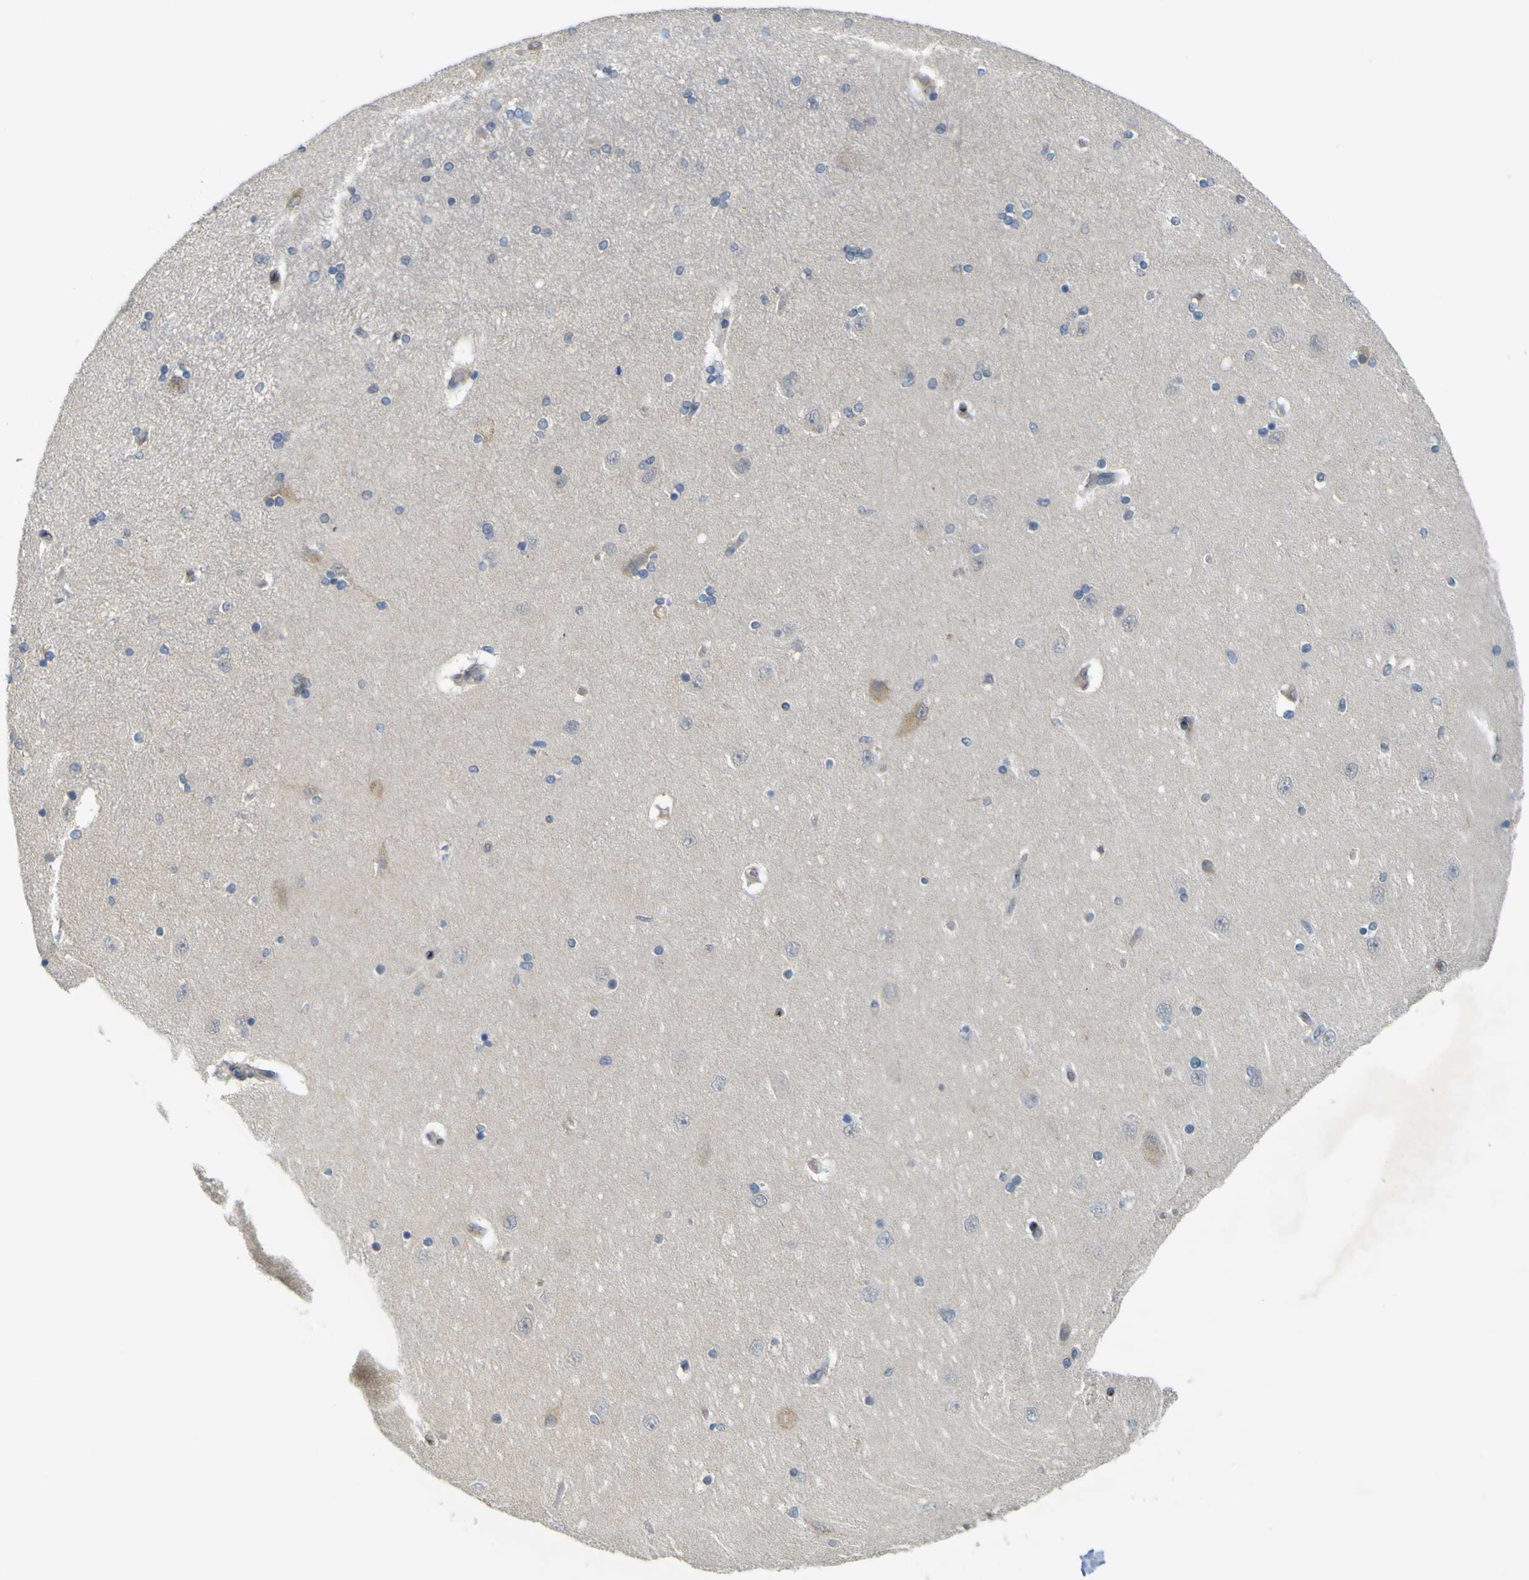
{"staining": {"intensity": "negative", "quantity": "none", "location": "none"}, "tissue": "hippocampus", "cell_type": "Glial cells", "image_type": "normal", "snomed": [{"axis": "morphology", "description": "Normal tissue, NOS"}, {"axis": "topography", "description": "Hippocampus"}], "caption": "Immunohistochemistry of benign human hippocampus shows no expression in glial cells. (Brightfield microscopy of DAB (3,3'-diaminobenzidine) IHC at high magnification).", "gene": "IGF2R", "patient": {"sex": "female", "age": 54}}